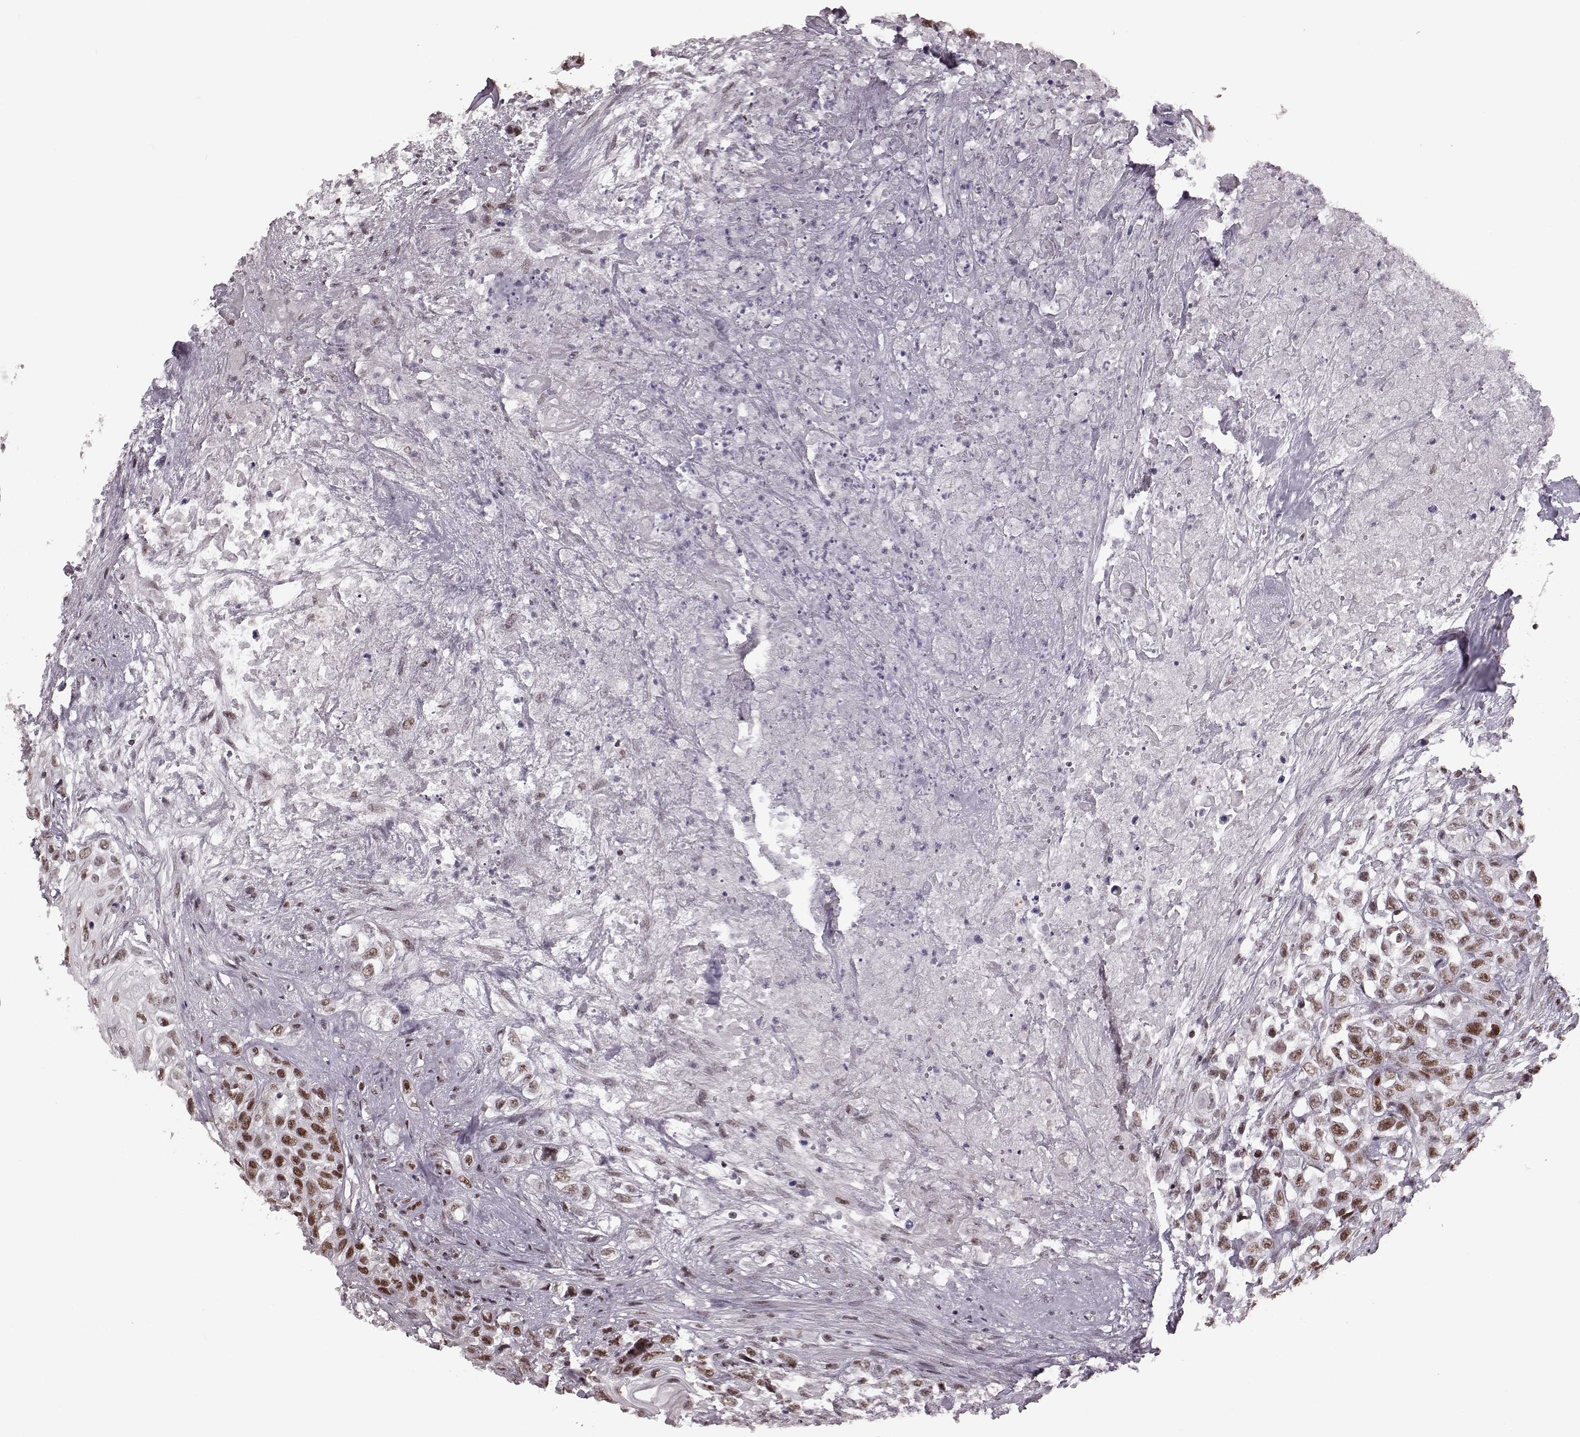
{"staining": {"intensity": "strong", "quantity": ">75%", "location": "nuclear"}, "tissue": "urothelial cancer", "cell_type": "Tumor cells", "image_type": "cancer", "snomed": [{"axis": "morphology", "description": "Urothelial carcinoma, High grade"}, {"axis": "topography", "description": "Urinary bladder"}], "caption": "Brown immunohistochemical staining in urothelial carcinoma (high-grade) exhibits strong nuclear staining in approximately >75% of tumor cells. (brown staining indicates protein expression, while blue staining denotes nuclei).", "gene": "NR2C1", "patient": {"sex": "female", "age": 56}}